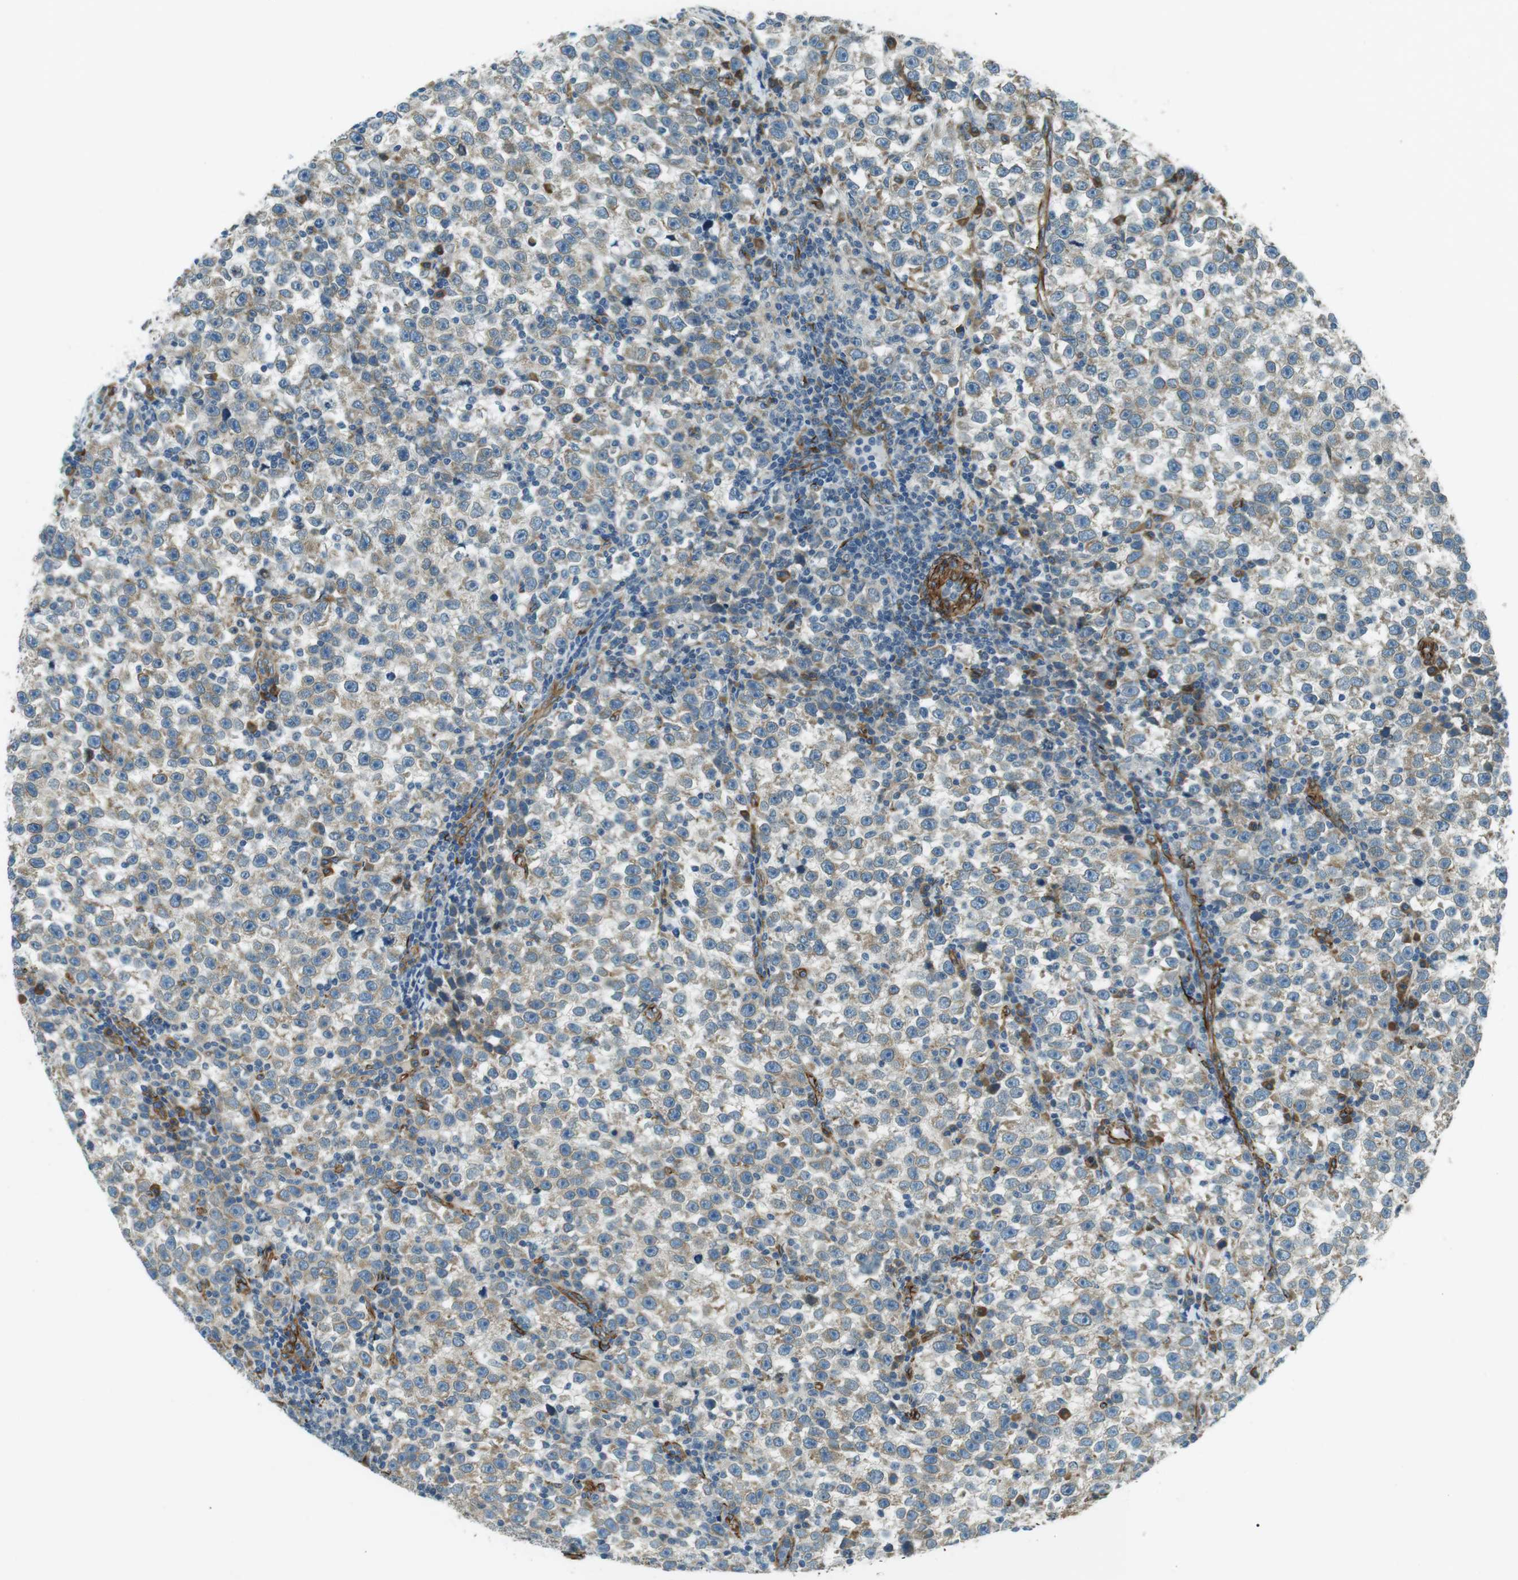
{"staining": {"intensity": "weak", "quantity": ">75%", "location": "cytoplasmic/membranous"}, "tissue": "testis cancer", "cell_type": "Tumor cells", "image_type": "cancer", "snomed": [{"axis": "morphology", "description": "Seminoma, NOS"}, {"axis": "topography", "description": "Testis"}], "caption": "Approximately >75% of tumor cells in testis seminoma reveal weak cytoplasmic/membranous protein staining as visualized by brown immunohistochemical staining.", "gene": "ODR4", "patient": {"sex": "male", "age": 43}}